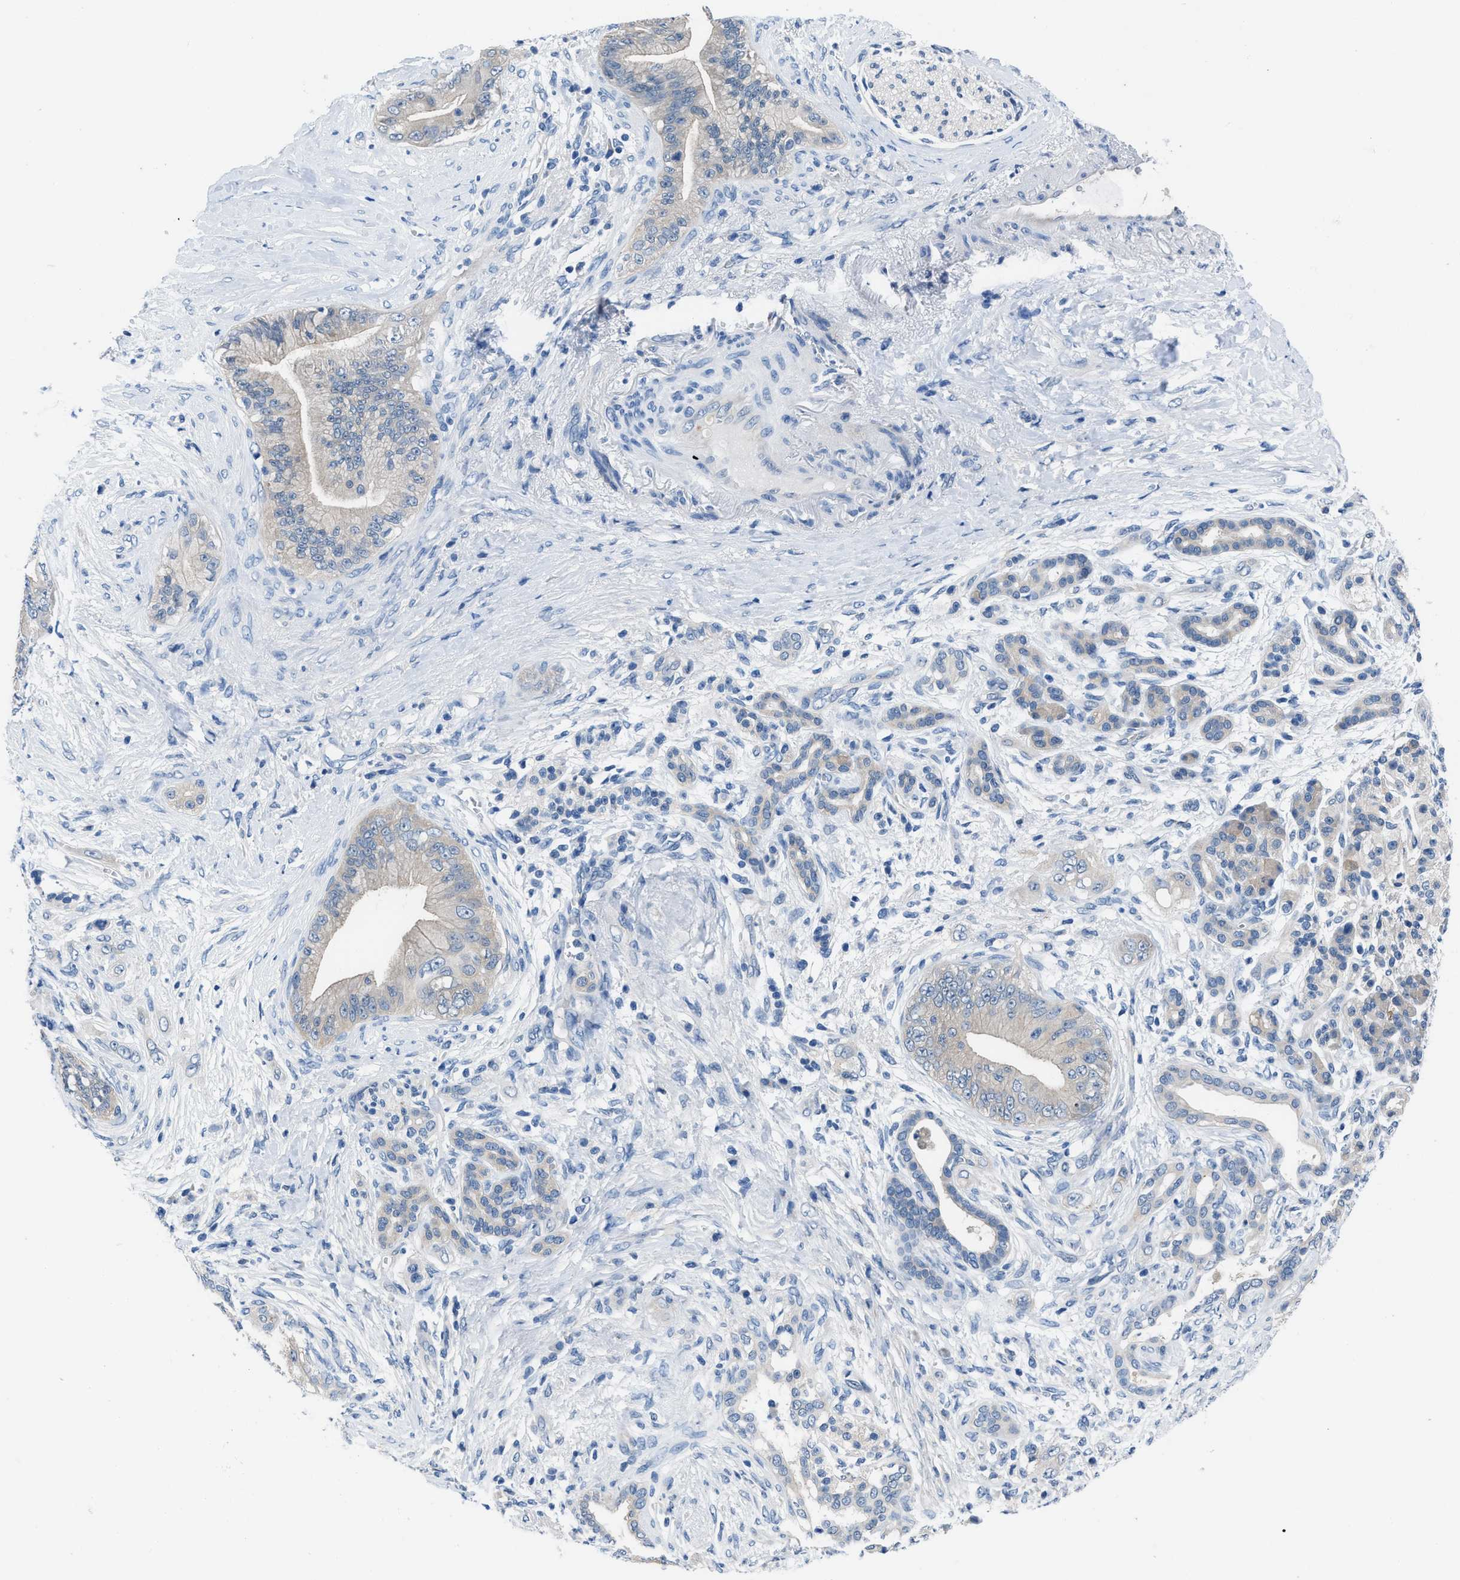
{"staining": {"intensity": "negative", "quantity": "none", "location": "none"}, "tissue": "pancreatic cancer", "cell_type": "Tumor cells", "image_type": "cancer", "snomed": [{"axis": "morphology", "description": "Adenocarcinoma, NOS"}, {"axis": "topography", "description": "Pancreas"}], "caption": "High power microscopy photomicrograph of an immunohistochemistry micrograph of pancreatic cancer (adenocarcinoma), revealing no significant expression in tumor cells.", "gene": "NUDT5", "patient": {"sex": "male", "age": 59}}